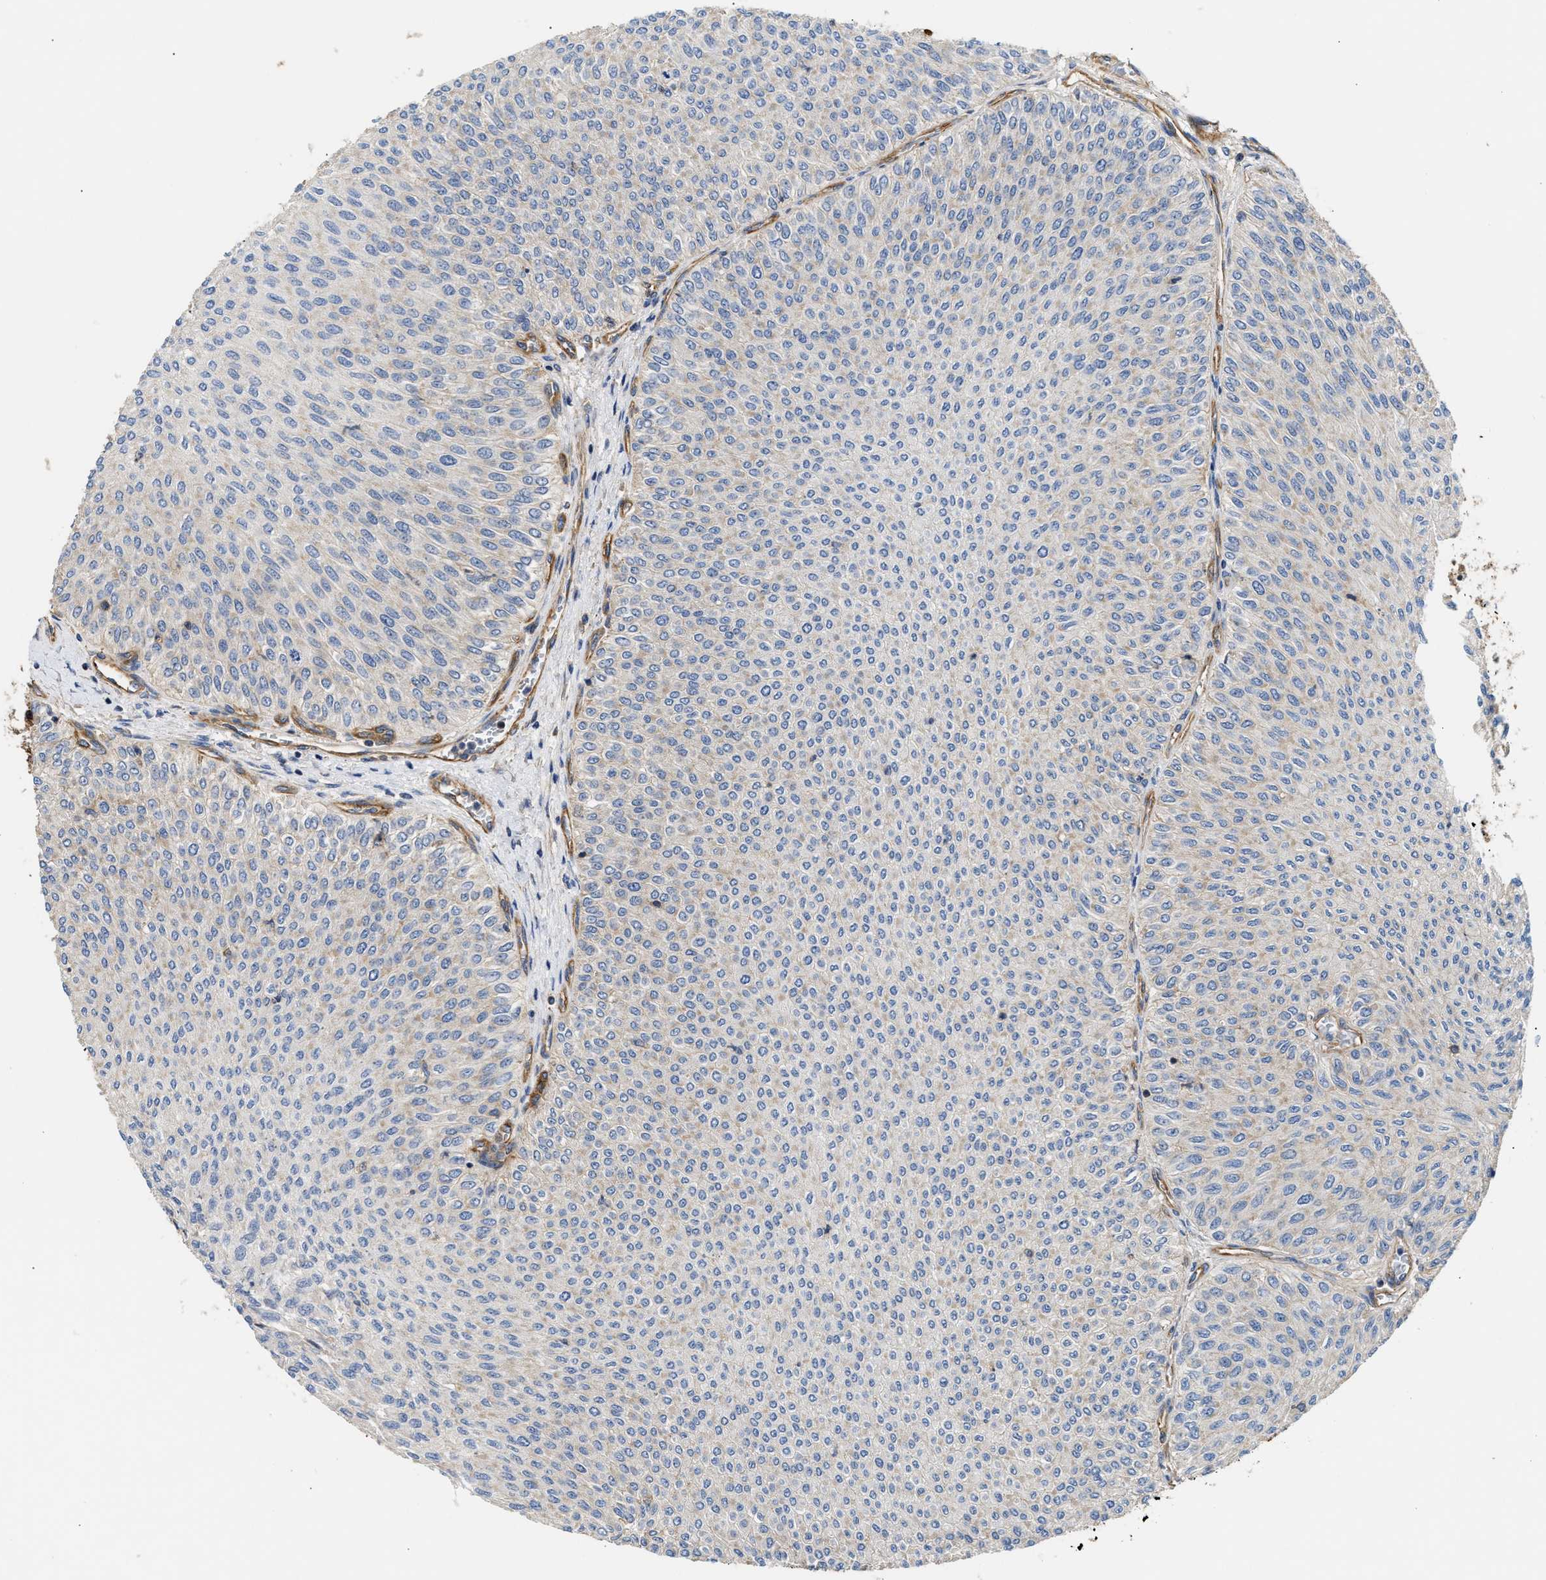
{"staining": {"intensity": "negative", "quantity": "none", "location": "none"}, "tissue": "urothelial cancer", "cell_type": "Tumor cells", "image_type": "cancer", "snomed": [{"axis": "morphology", "description": "Urothelial carcinoma, Low grade"}, {"axis": "topography", "description": "Urinary bladder"}], "caption": "Image shows no protein staining in tumor cells of low-grade urothelial carcinoma tissue. (Brightfield microscopy of DAB (3,3'-diaminobenzidine) immunohistochemistry (IHC) at high magnification).", "gene": "SAMD9L", "patient": {"sex": "male", "age": 78}}